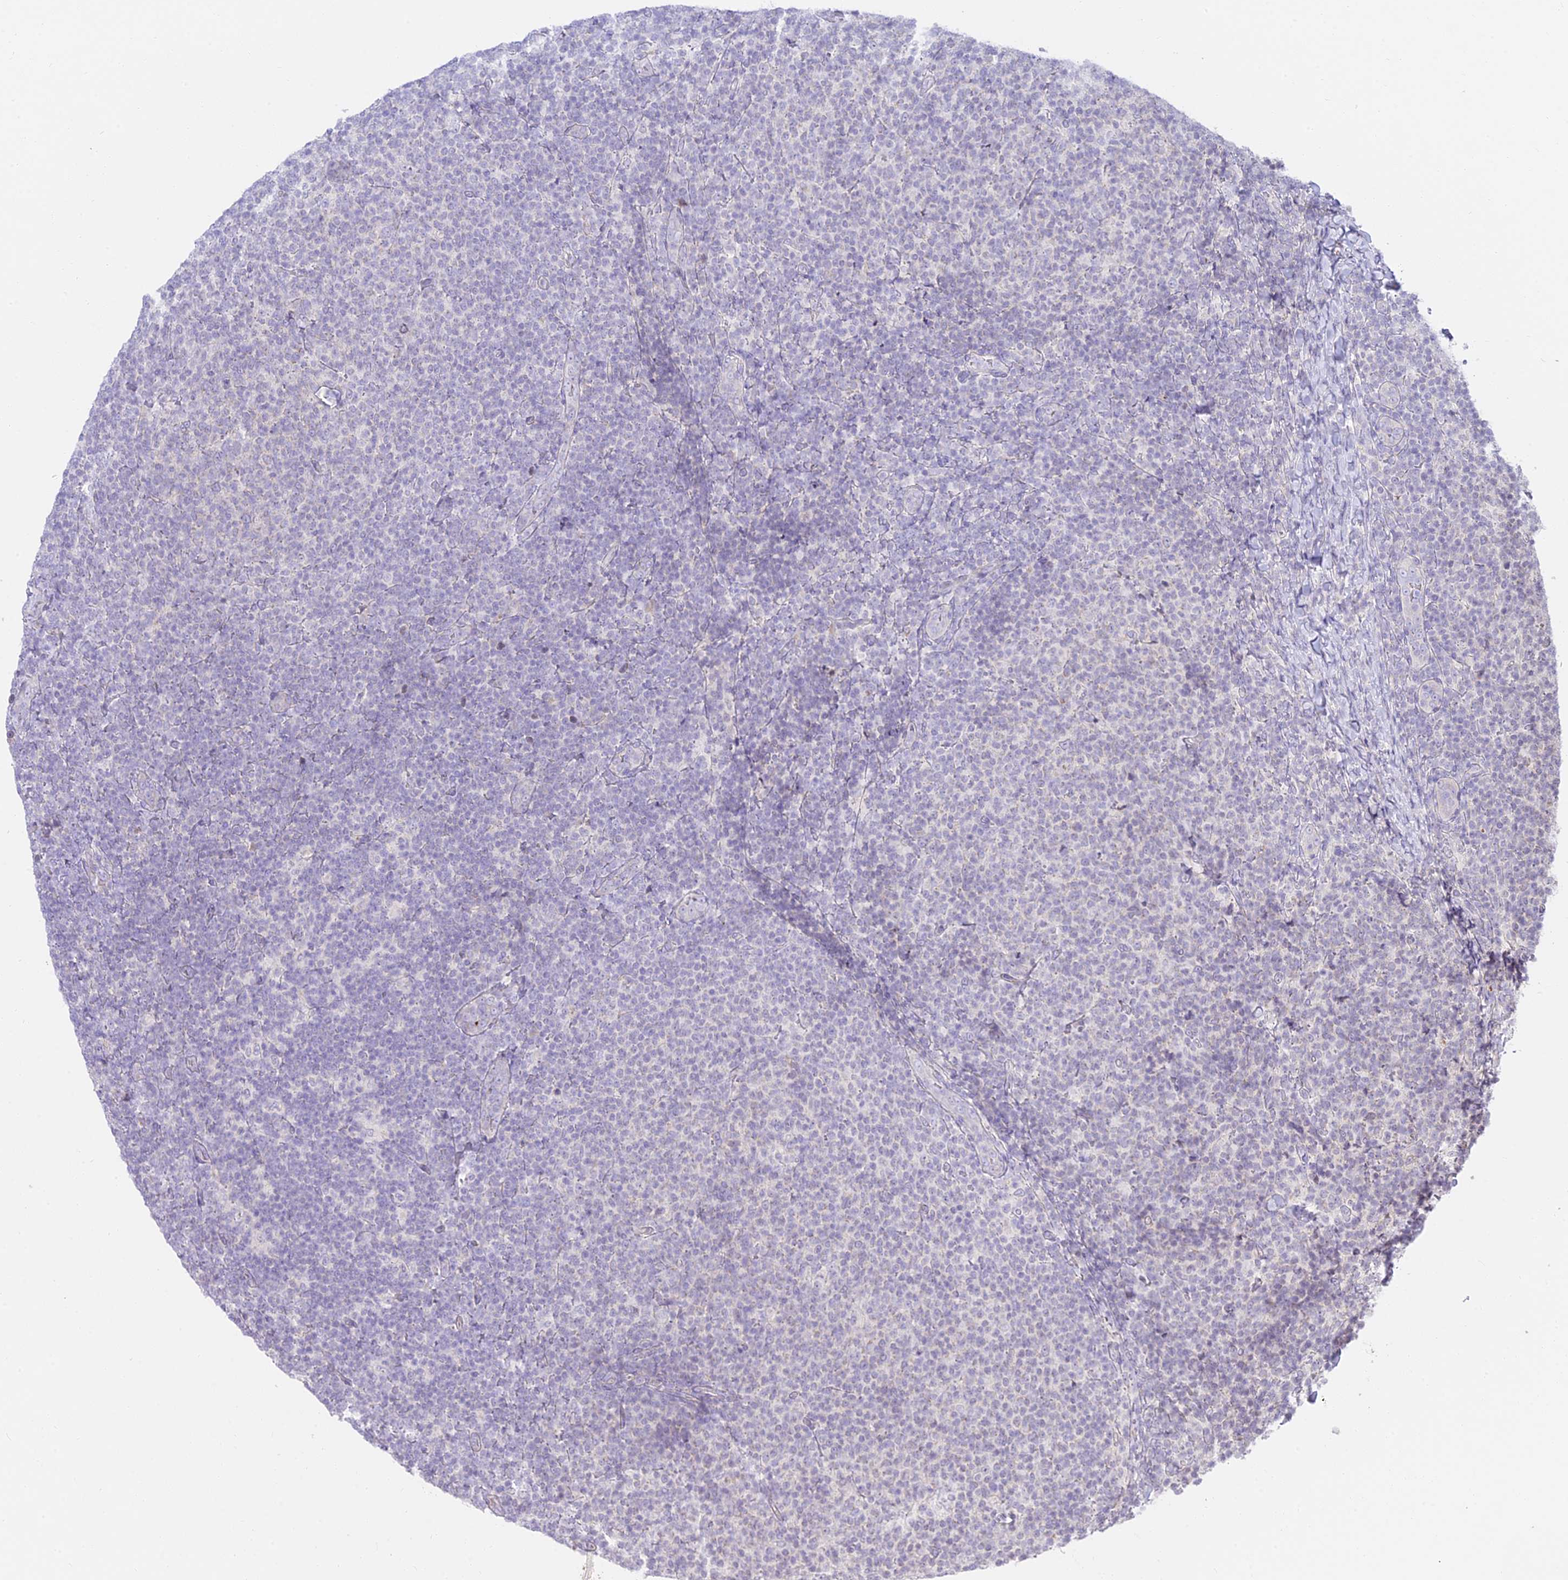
{"staining": {"intensity": "negative", "quantity": "none", "location": "none"}, "tissue": "lymphoma", "cell_type": "Tumor cells", "image_type": "cancer", "snomed": [{"axis": "morphology", "description": "Malignant lymphoma, non-Hodgkin's type, Low grade"}, {"axis": "topography", "description": "Lymph node"}], "caption": "A histopathology image of human malignant lymphoma, non-Hodgkin's type (low-grade) is negative for staining in tumor cells.", "gene": "TMEM40", "patient": {"sex": "male", "age": 66}}